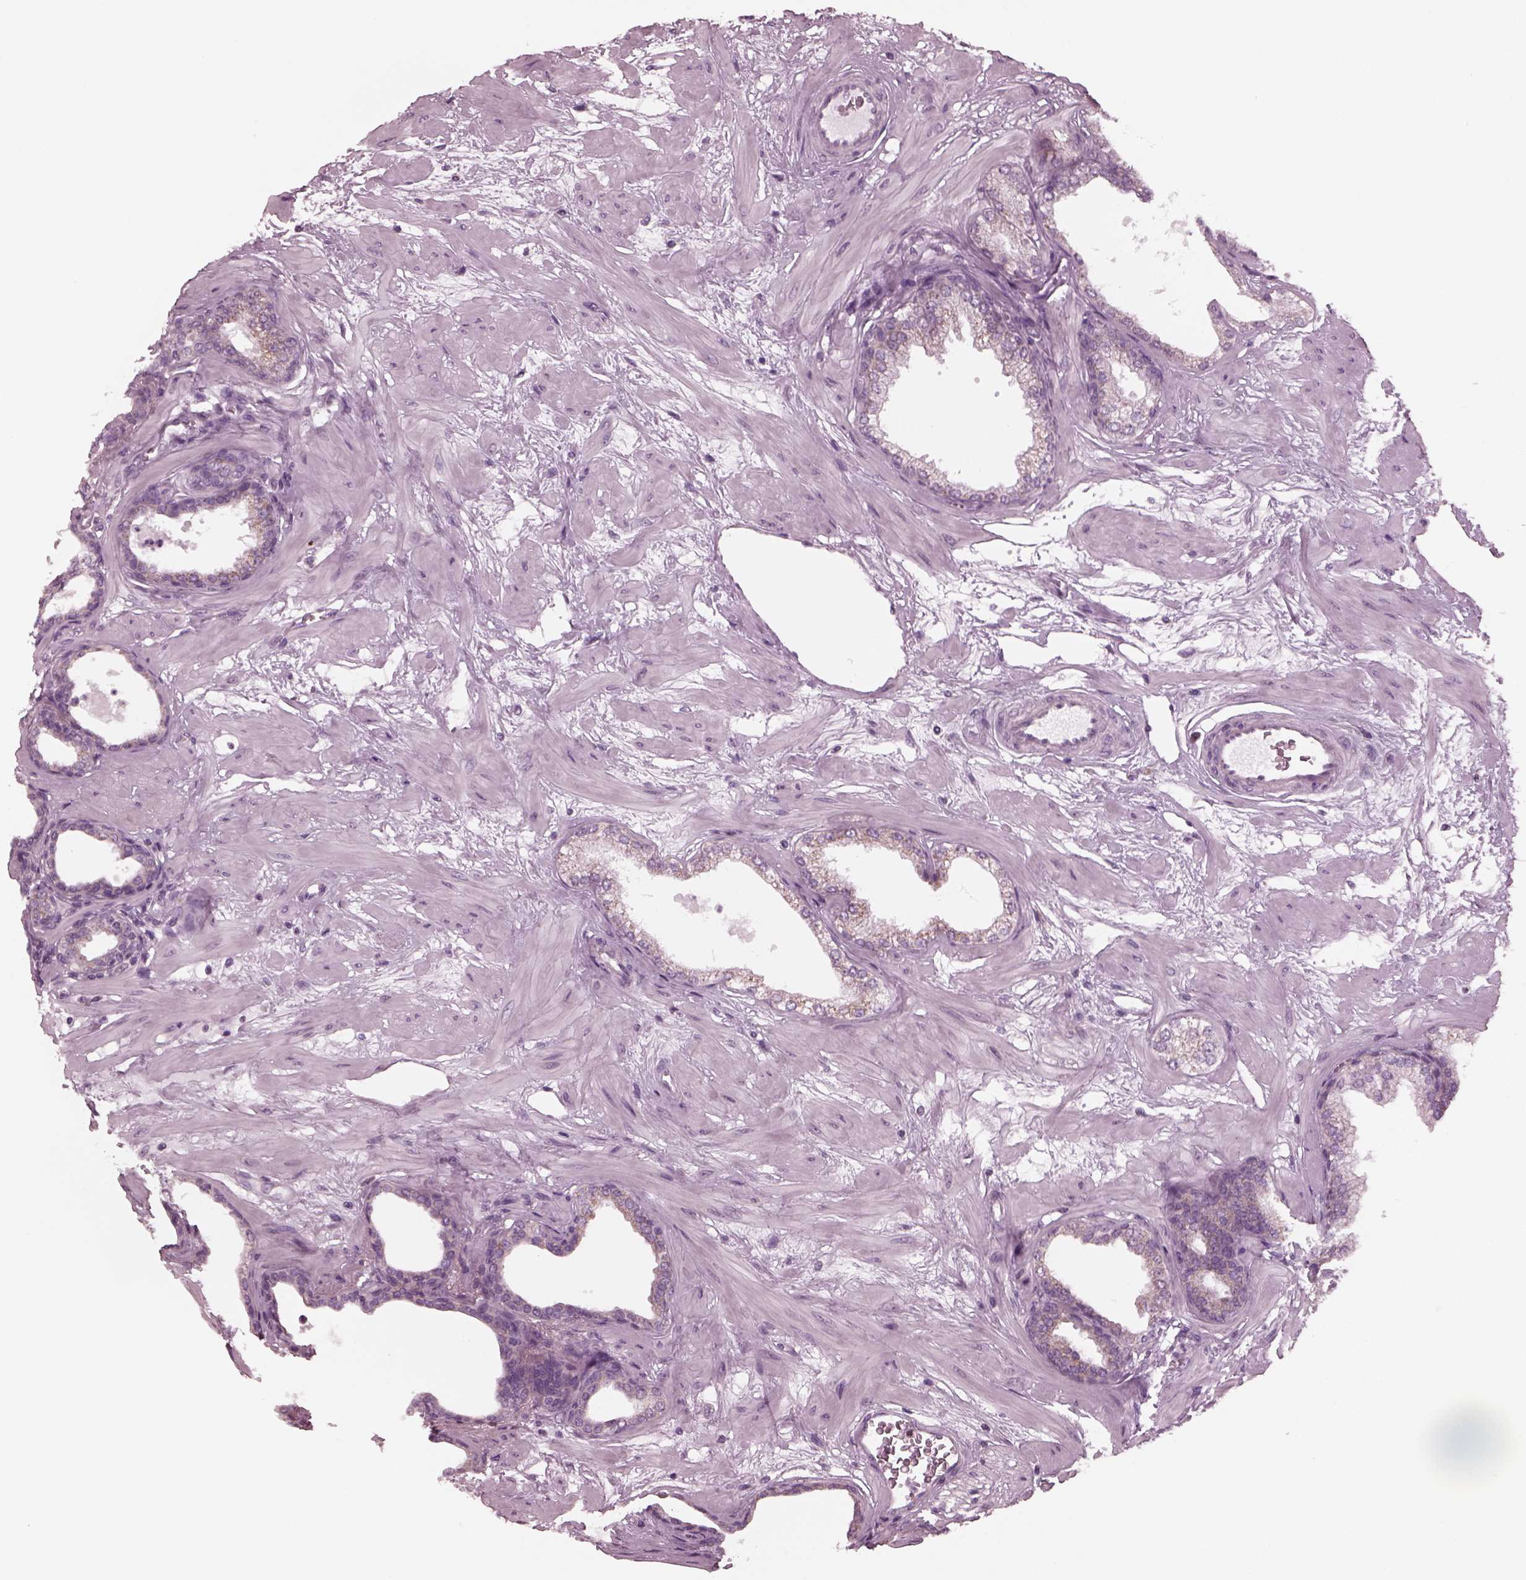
{"staining": {"intensity": "negative", "quantity": "none", "location": "none"}, "tissue": "prostate", "cell_type": "Glandular cells", "image_type": "normal", "snomed": [{"axis": "morphology", "description": "Normal tissue, NOS"}, {"axis": "topography", "description": "Prostate"}], "caption": "There is no significant positivity in glandular cells of prostate. (DAB IHC visualized using brightfield microscopy, high magnification).", "gene": "CELSR3", "patient": {"sex": "male", "age": 37}}